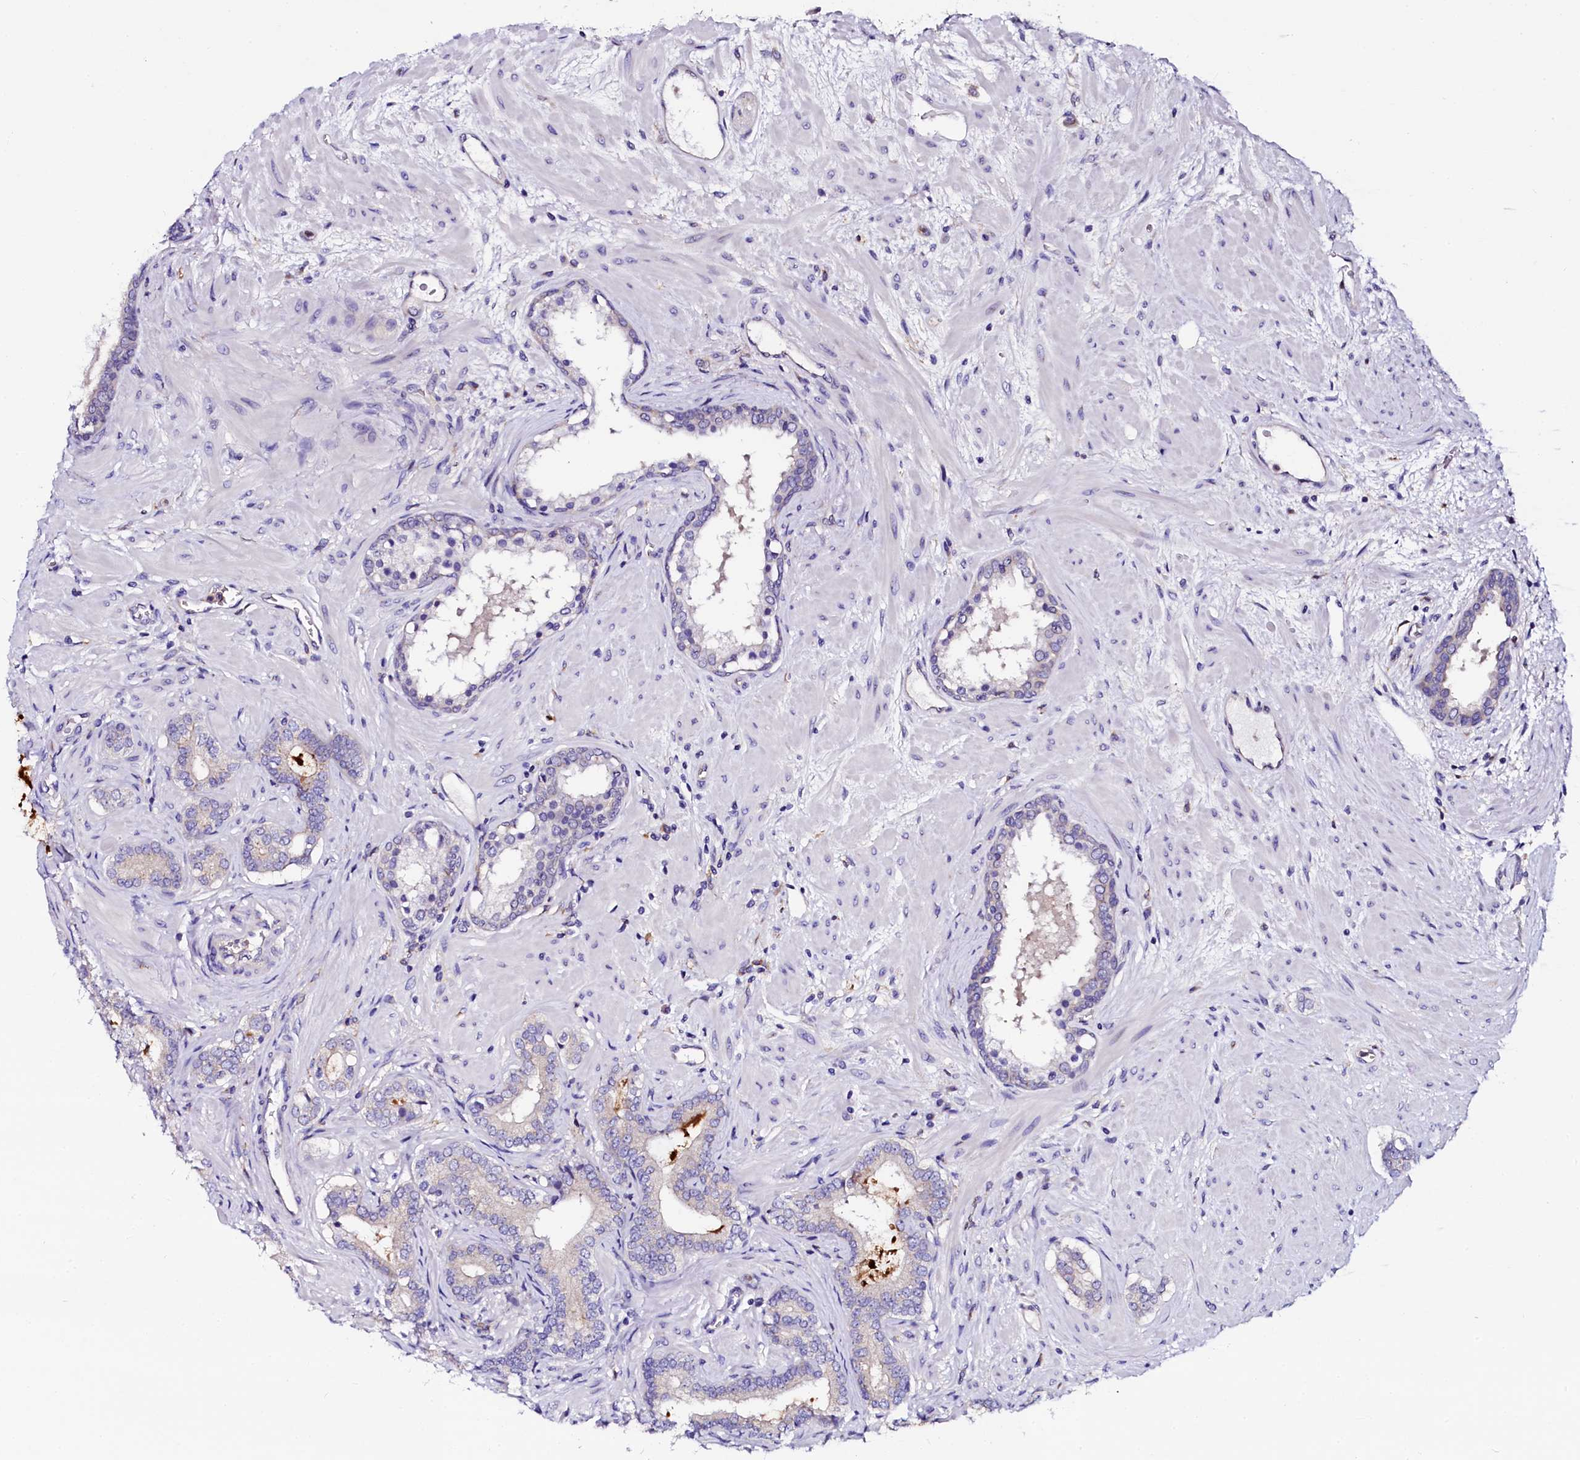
{"staining": {"intensity": "weak", "quantity": "<25%", "location": "cytoplasmic/membranous"}, "tissue": "prostate cancer", "cell_type": "Tumor cells", "image_type": "cancer", "snomed": [{"axis": "morphology", "description": "Adenocarcinoma, High grade"}, {"axis": "topography", "description": "Prostate"}], "caption": "The image exhibits no significant staining in tumor cells of prostate cancer.", "gene": "OTOL1", "patient": {"sex": "male", "age": 64}}